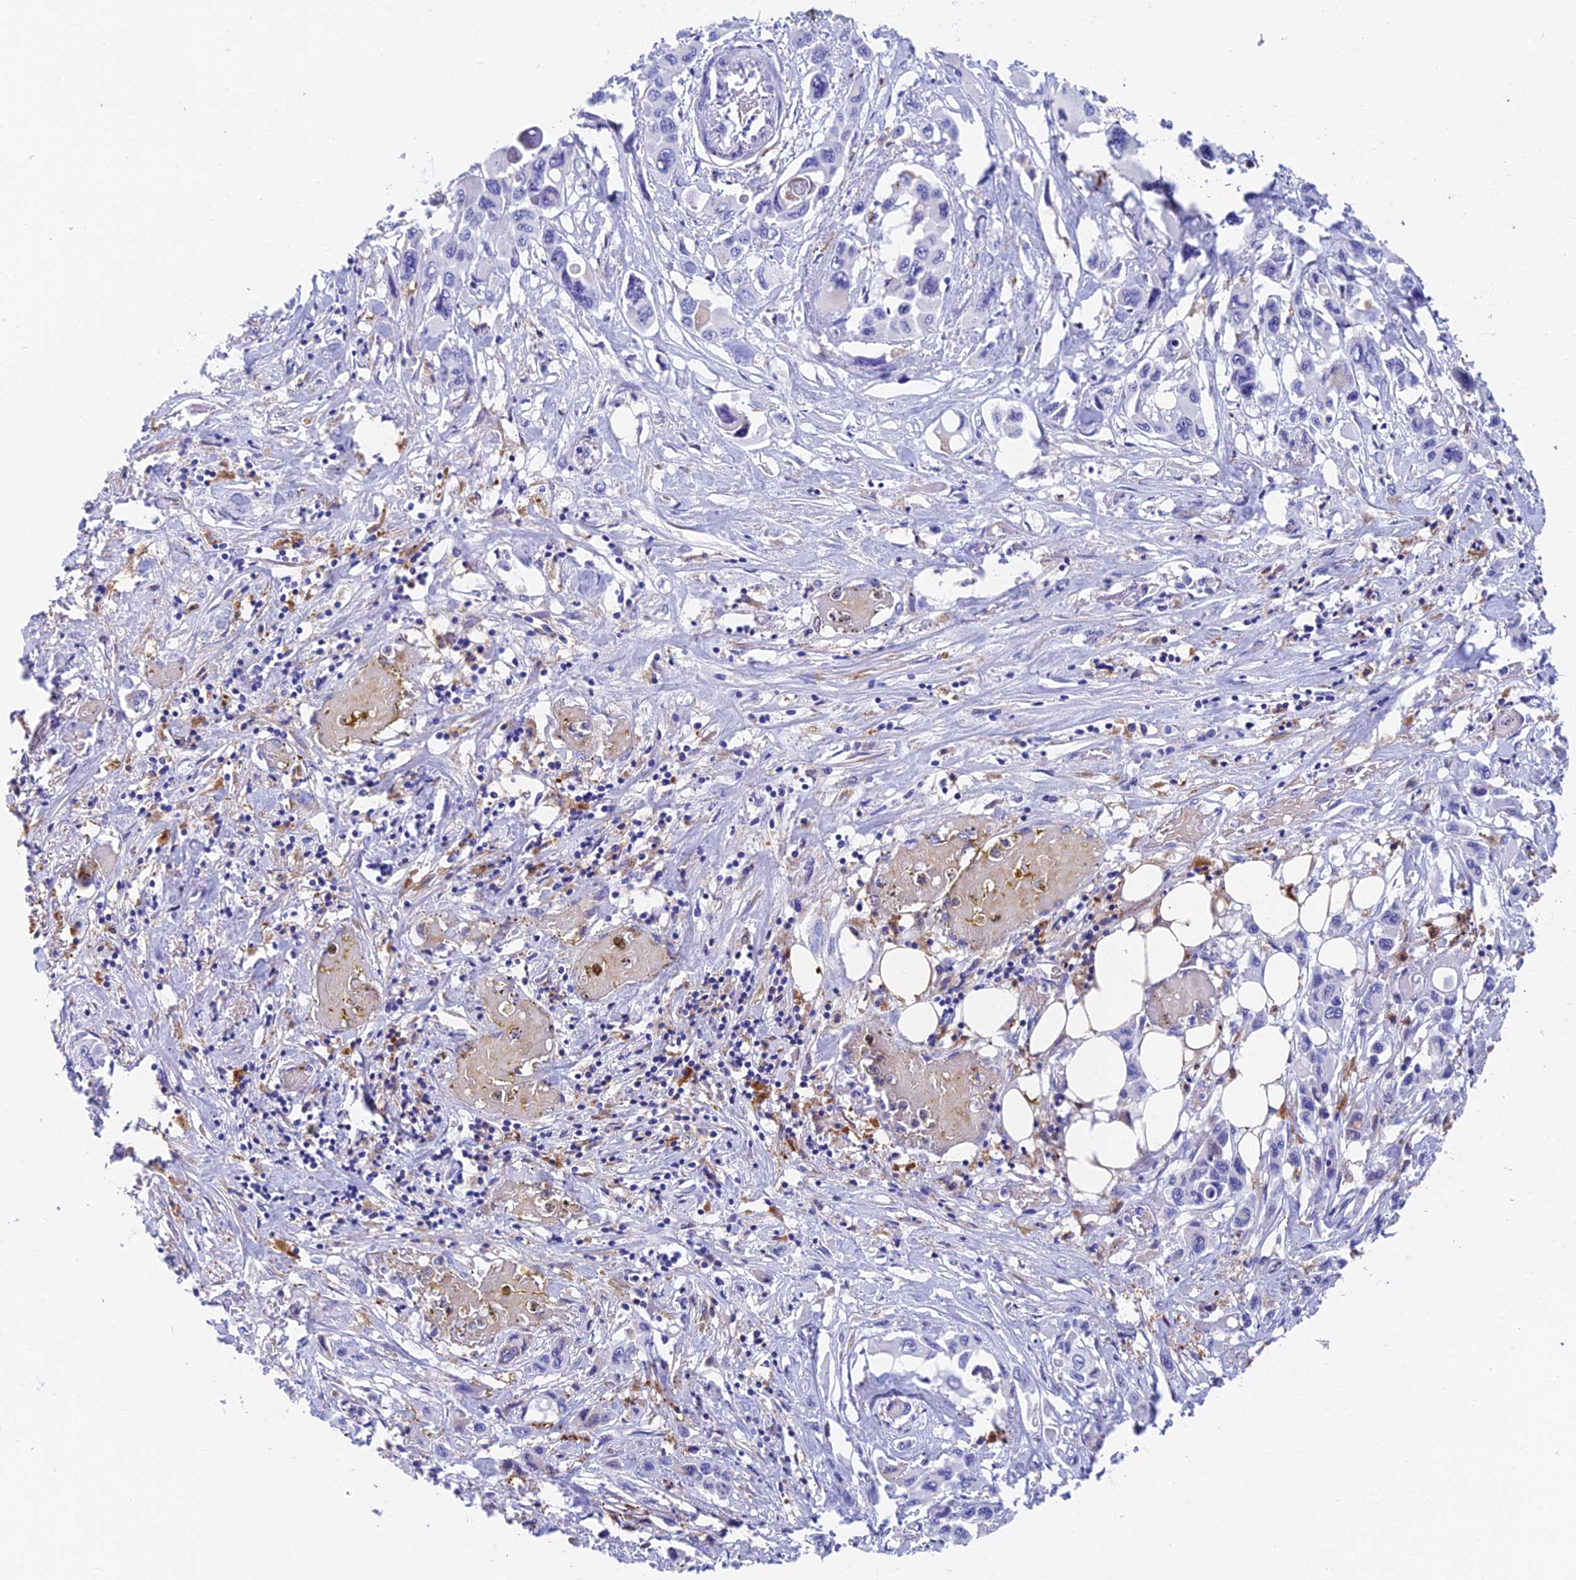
{"staining": {"intensity": "negative", "quantity": "none", "location": "none"}, "tissue": "pancreatic cancer", "cell_type": "Tumor cells", "image_type": "cancer", "snomed": [{"axis": "morphology", "description": "Adenocarcinoma, NOS"}, {"axis": "topography", "description": "Pancreas"}], "caption": "Immunohistochemistry (IHC) photomicrograph of human pancreatic cancer (adenocarcinoma) stained for a protein (brown), which reveals no staining in tumor cells.", "gene": "ADAMTS13", "patient": {"sex": "male", "age": 92}}